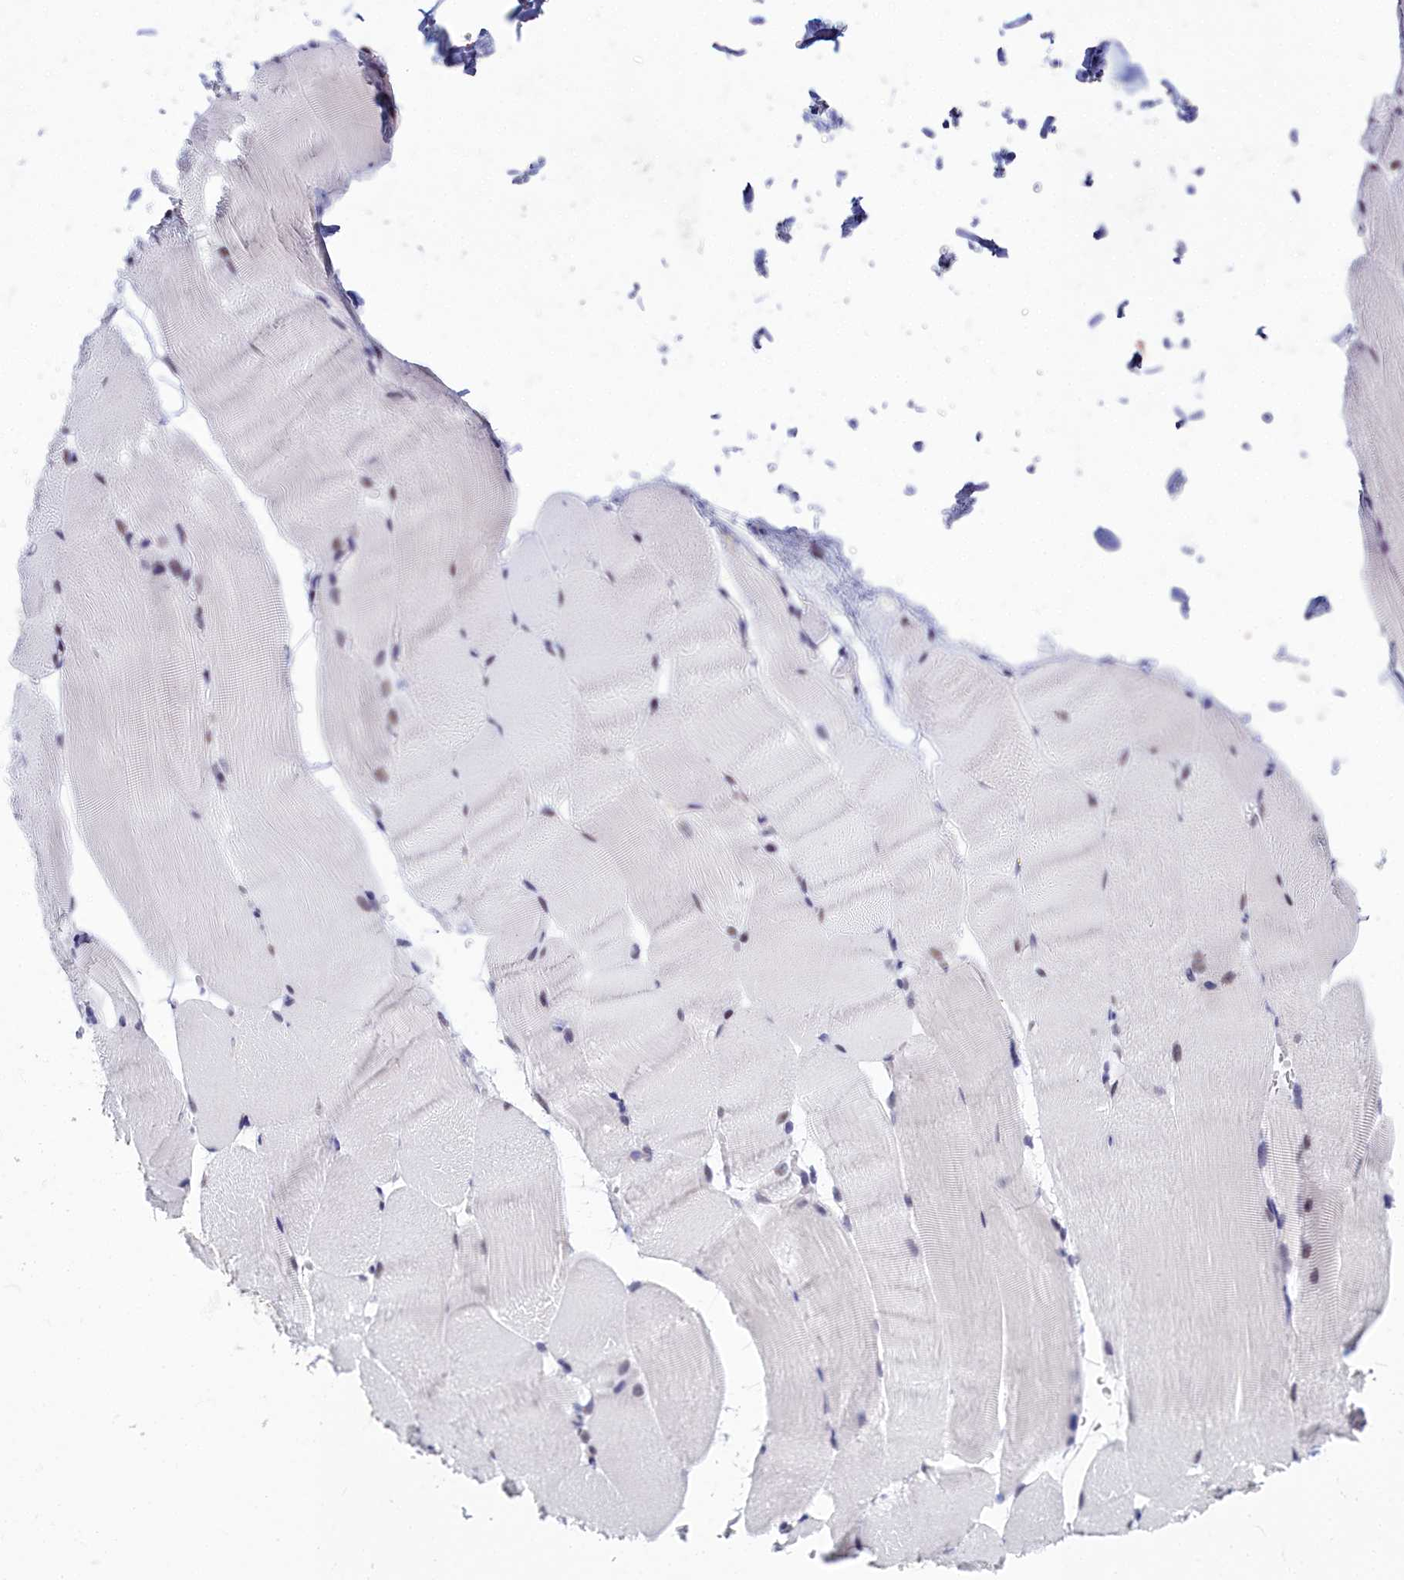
{"staining": {"intensity": "moderate", "quantity": "25%-75%", "location": "nuclear"}, "tissue": "skeletal muscle", "cell_type": "Myocytes", "image_type": "normal", "snomed": [{"axis": "morphology", "description": "Normal tissue, NOS"}, {"axis": "topography", "description": "Skeletal muscle"}, {"axis": "topography", "description": "Parathyroid gland"}], "caption": "IHC (DAB (3,3'-diaminobenzidine)) staining of unremarkable skeletal muscle reveals moderate nuclear protein positivity in approximately 25%-75% of myocytes. The staining was performed using DAB to visualize the protein expression in brown, while the nuclei were stained in blue with hematoxylin (Magnification: 20x).", "gene": "CCDC97", "patient": {"sex": "female", "age": 37}}